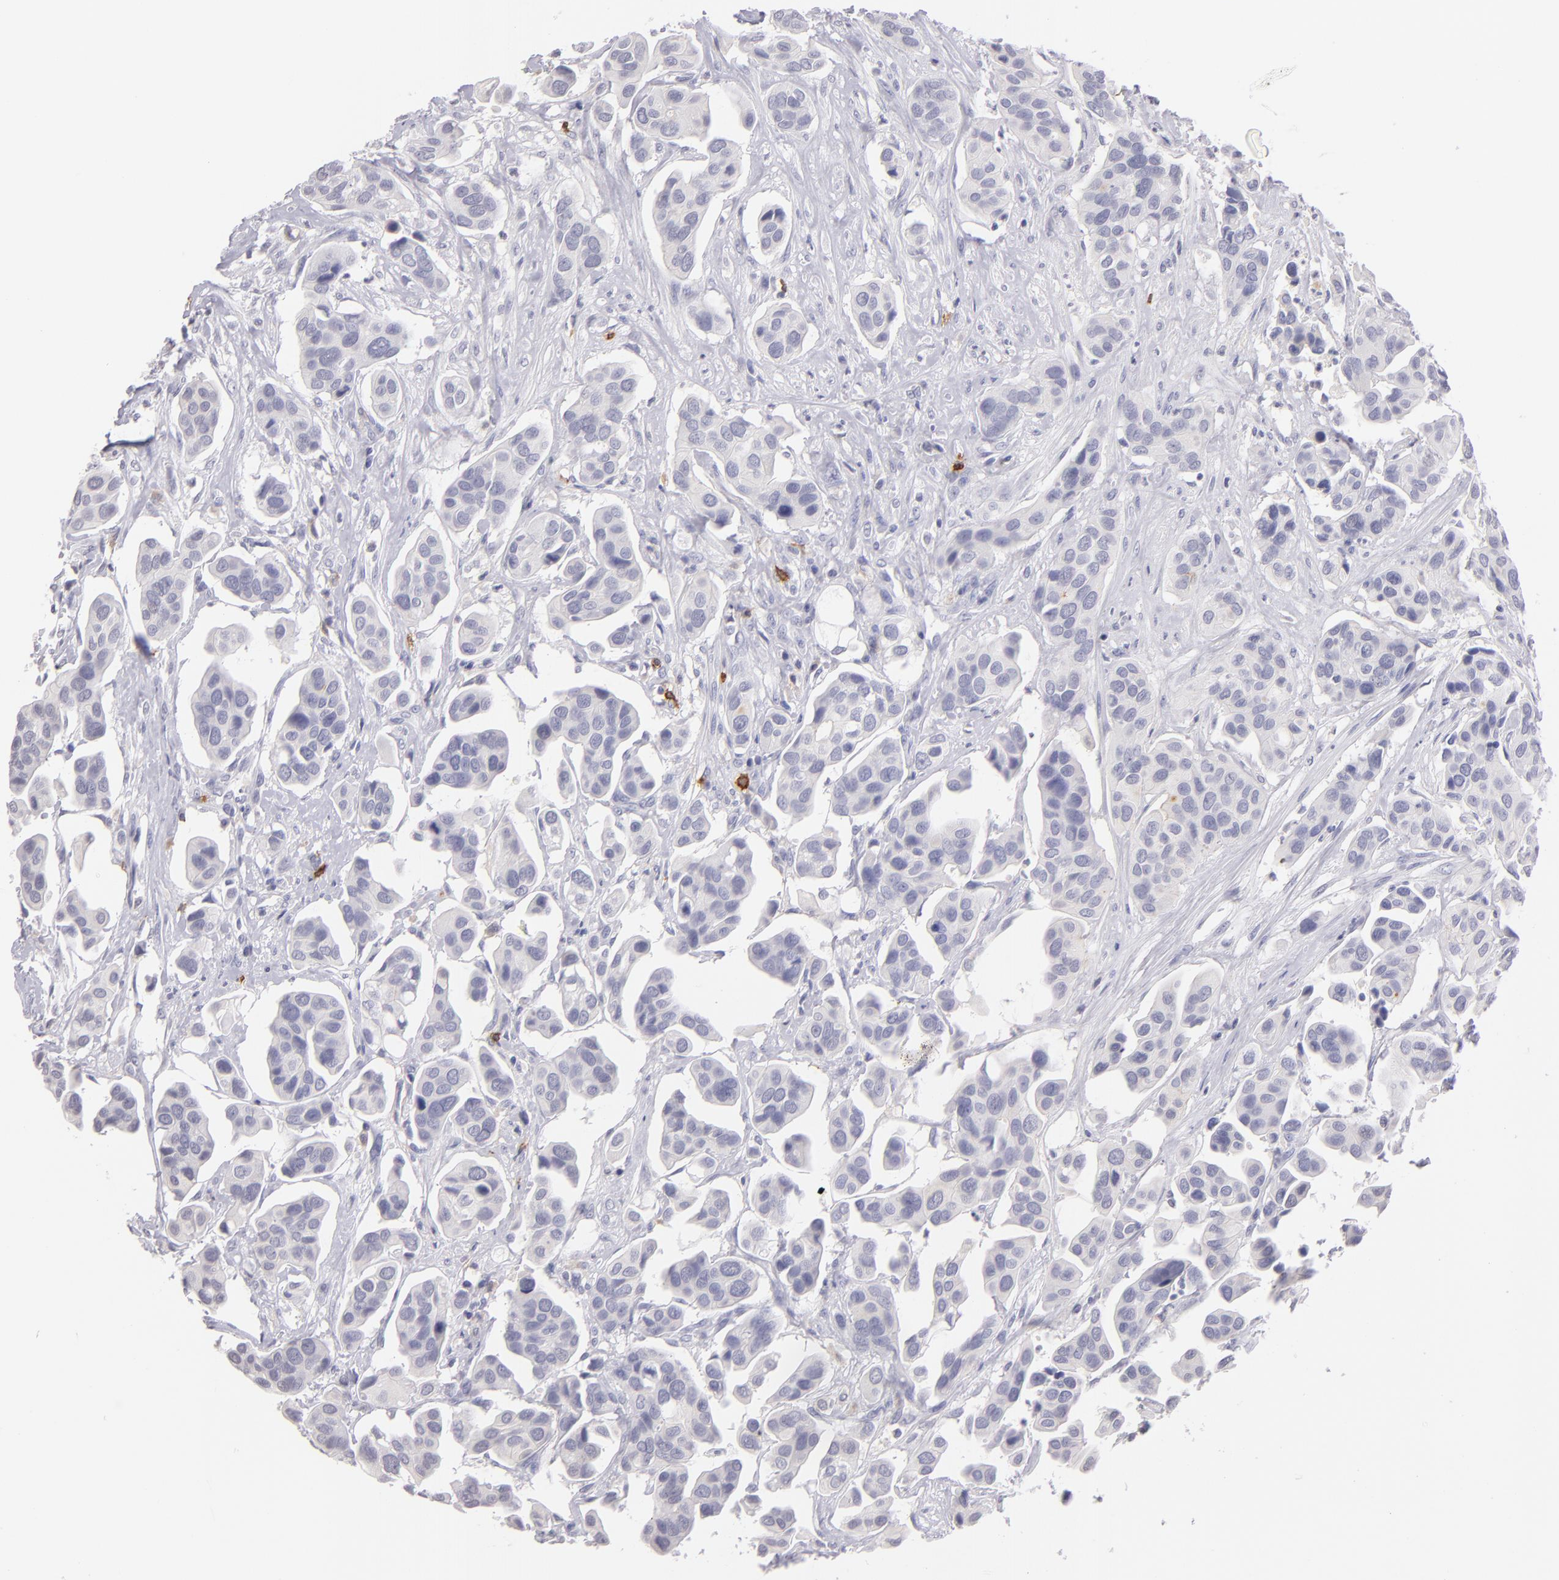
{"staining": {"intensity": "negative", "quantity": "none", "location": "none"}, "tissue": "urothelial cancer", "cell_type": "Tumor cells", "image_type": "cancer", "snomed": [{"axis": "morphology", "description": "Adenocarcinoma, NOS"}, {"axis": "topography", "description": "Urinary bladder"}], "caption": "Immunohistochemistry histopathology image of adenocarcinoma stained for a protein (brown), which displays no expression in tumor cells.", "gene": "IL2RA", "patient": {"sex": "male", "age": 61}}